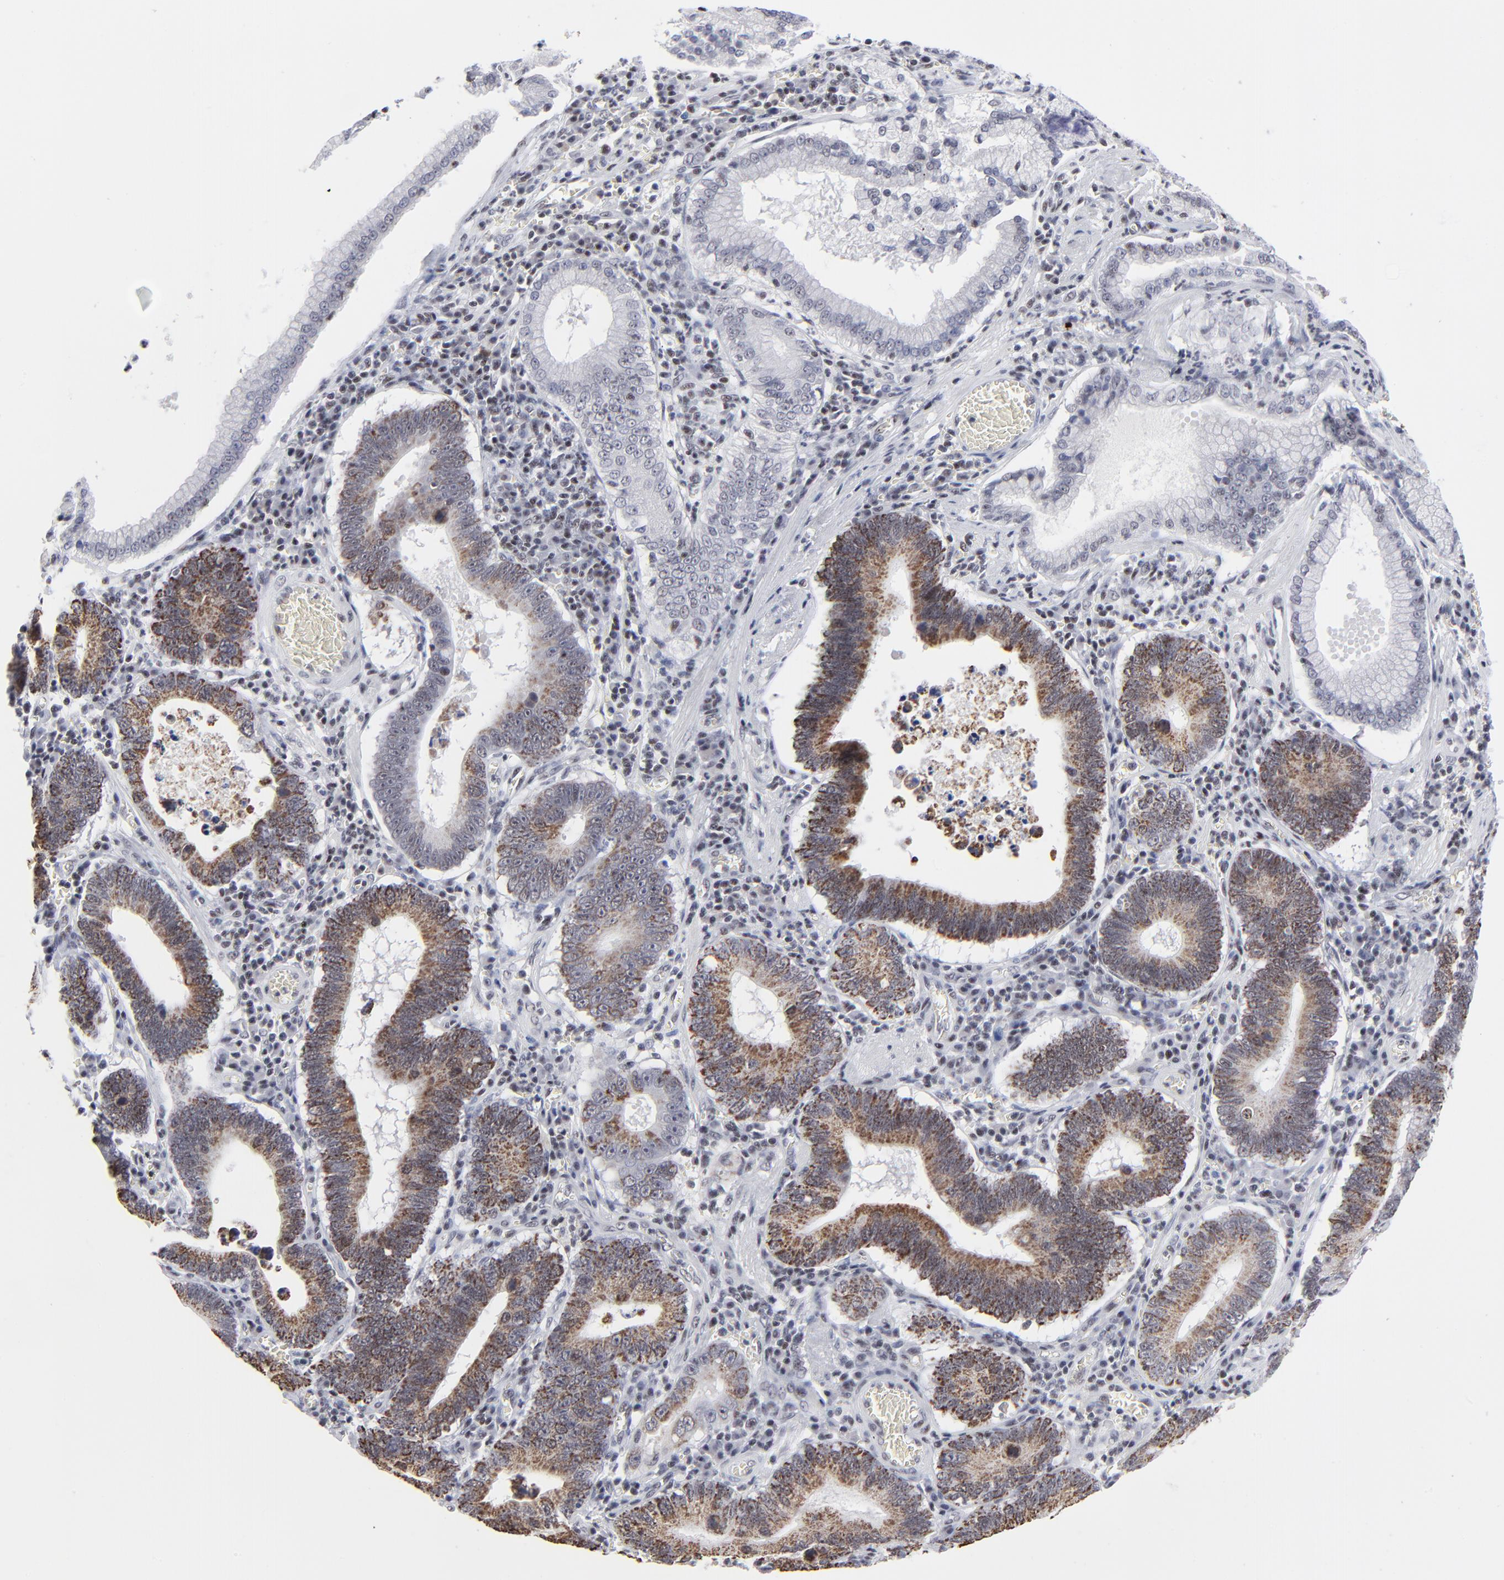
{"staining": {"intensity": "moderate", "quantity": ">75%", "location": "cytoplasmic/membranous"}, "tissue": "stomach cancer", "cell_type": "Tumor cells", "image_type": "cancer", "snomed": [{"axis": "morphology", "description": "Adenocarcinoma, NOS"}, {"axis": "topography", "description": "Stomach"}, {"axis": "topography", "description": "Gastric cardia"}], "caption": "Tumor cells demonstrate medium levels of moderate cytoplasmic/membranous staining in approximately >75% of cells in stomach cancer.", "gene": "SP2", "patient": {"sex": "male", "age": 59}}